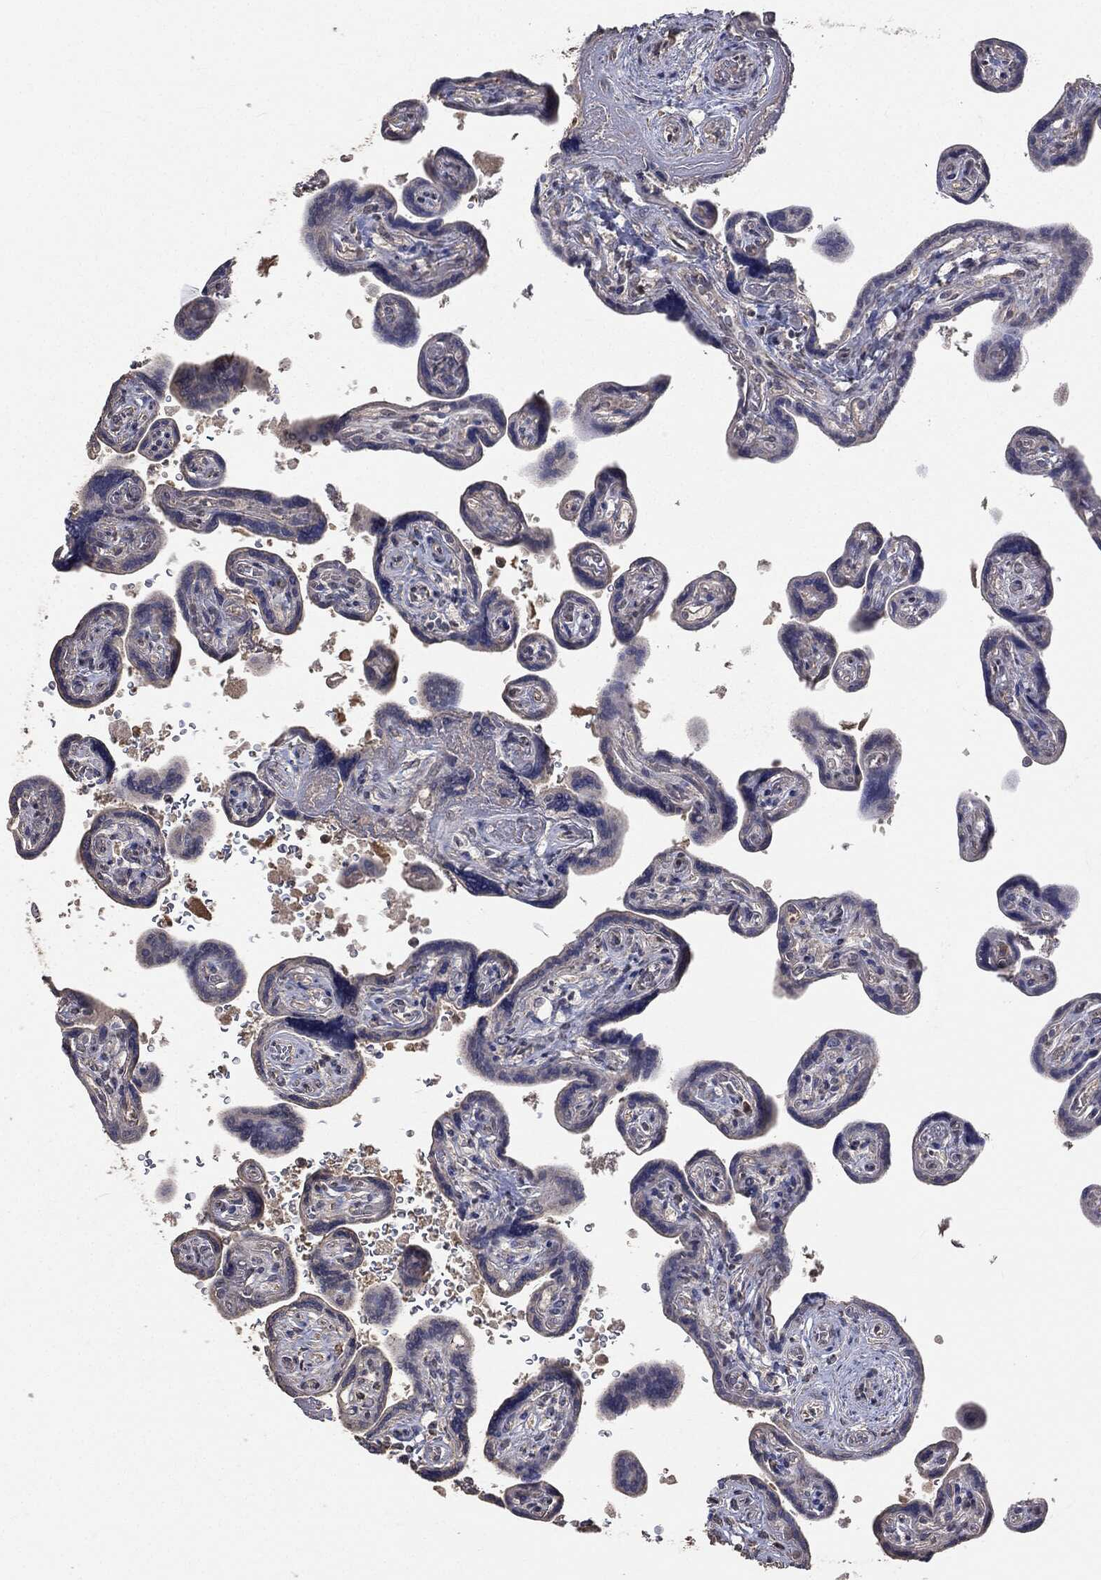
{"staining": {"intensity": "weak", "quantity": "<25%", "location": "cytoplasmic/membranous"}, "tissue": "placenta", "cell_type": "Decidual cells", "image_type": "normal", "snomed": [{"axis": "morphology", "description": "Normal tissue, NOS"}, {"axis": "topography", "description": "Placenta"}], "caption": "Immunohistochemistry (IHC) of unremarkable placenta displays no expression in decidual cells.", "gene": "SNAP25", "patient": {"sex": "female", "age": 32}}